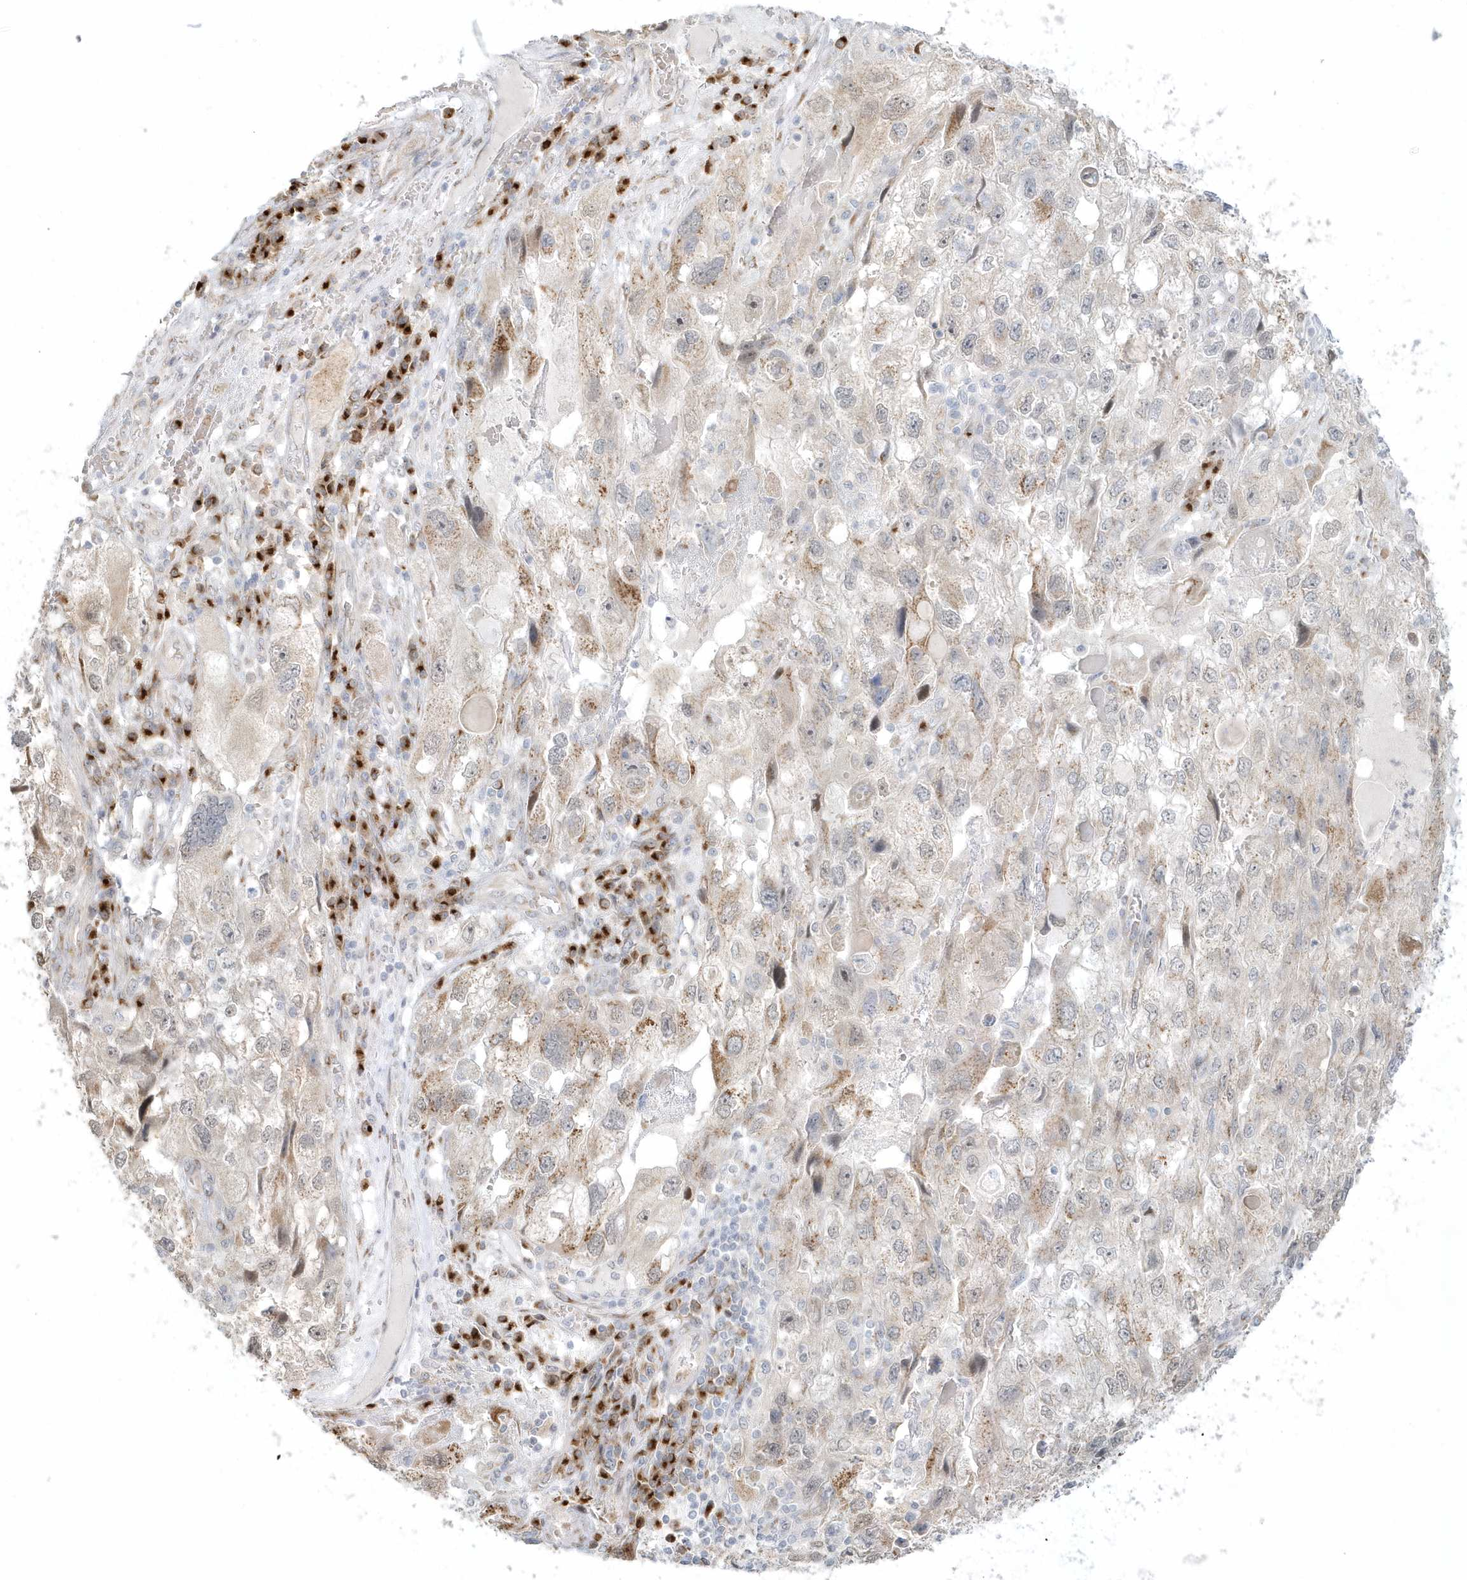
{"staining": {"intensity": "moderate", "quantity": "25%-75%", "location": "cytoplasmic/membranous"}, "tissue": "endometrial cancer", "cell_type": "Tumor cells", "image_type": "cancer", "snomed": [{"axis": "morphology", "description": "Adenocarcinoma, NOS"}, {"axis": "topography", "description": "Endometrium"}], "caption": "Immunohistochemical staining of human endometrial adenocarcinoma reveals medium levels of moderate cytoplasmic/membranous protein expression in about 25%-75% of tumor cells. (DAB (3,3'-diaminobenzidine) = brown stain, brightfield microscopy at high magnification).", "gene": "DHFR", "patient": {"sex": "female", "age": 49}}